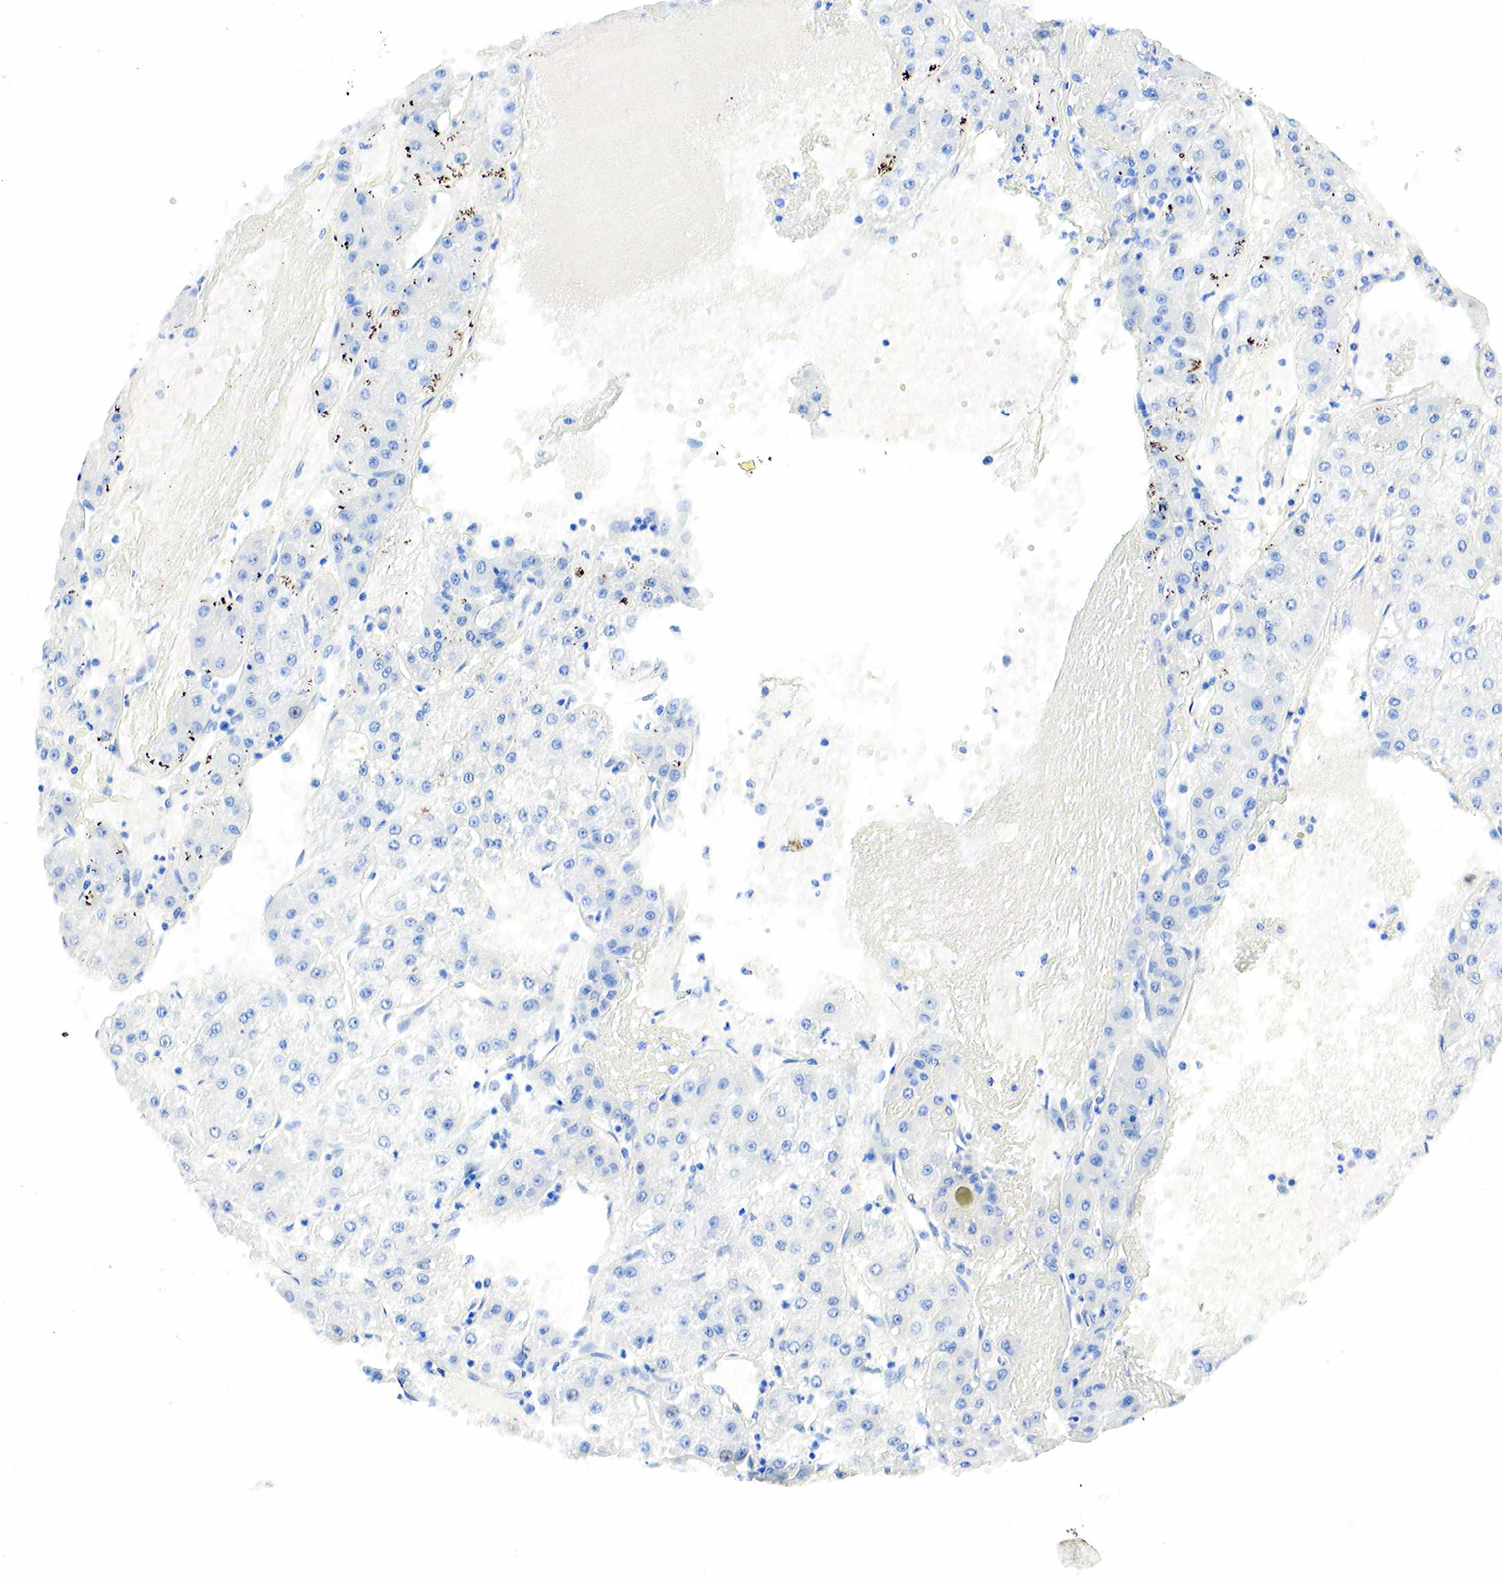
{"staining": {"intensity": "negative", "quantity": "none", "location": "none"}, "tissue": "liver cancer", "cell_type": "Tumor cells", "image_type": "cancer", "snomed": [{"axis": "morphology", "description": "Carcinoma, Hepatocellular, NOS"}, {"axis": "topography", "description": "Liver"}], "caption": "Image shows no significant protein positivity in tumor cells of liver cancer. (Immunohistochemistry, brightfield microscopy, high magnification).", "gene": "PGR", "patient": {"sex": "female", "age": 52}}